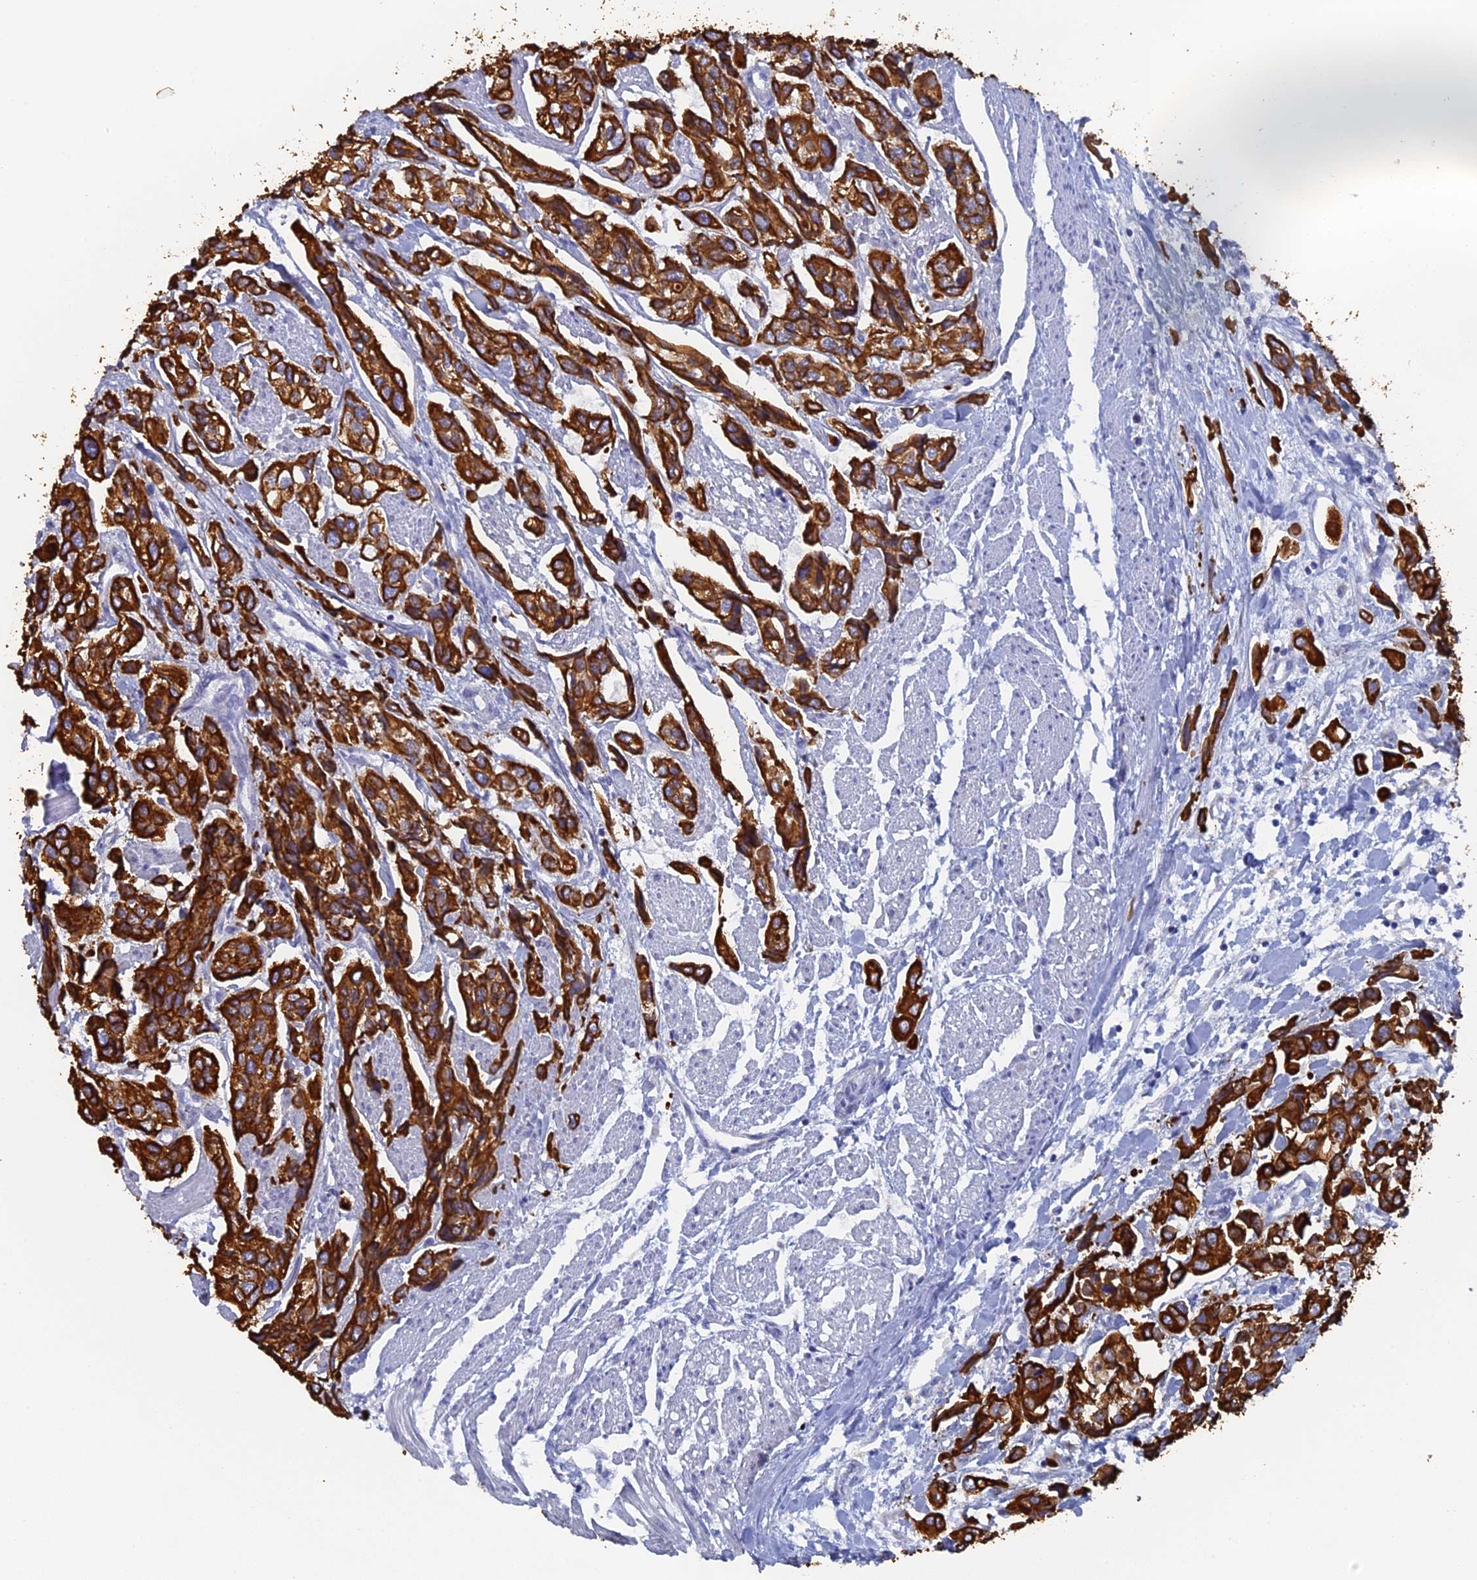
{"staining": {"intensity": "strong", "quantity": ">75%", "location": "cytoplasmic/membranous"}, "tissue": "urothelial cancer", "cell_type": "Tumor cells", "image_type": "cancer", "snomed": [{"axis": "morphology", "description": "Urothelial carcinoma, High grade"}, {"axis": "topography", "description": "Urinary bladder"}], "caption": "A brown stain highlights strong cytoplasmic/membranous staining of a protein in human urothelial carcinoma (high-grade) tumor cells.", "gene": "SRFBP1", "patient": {"sex": "male", "age": 67}}